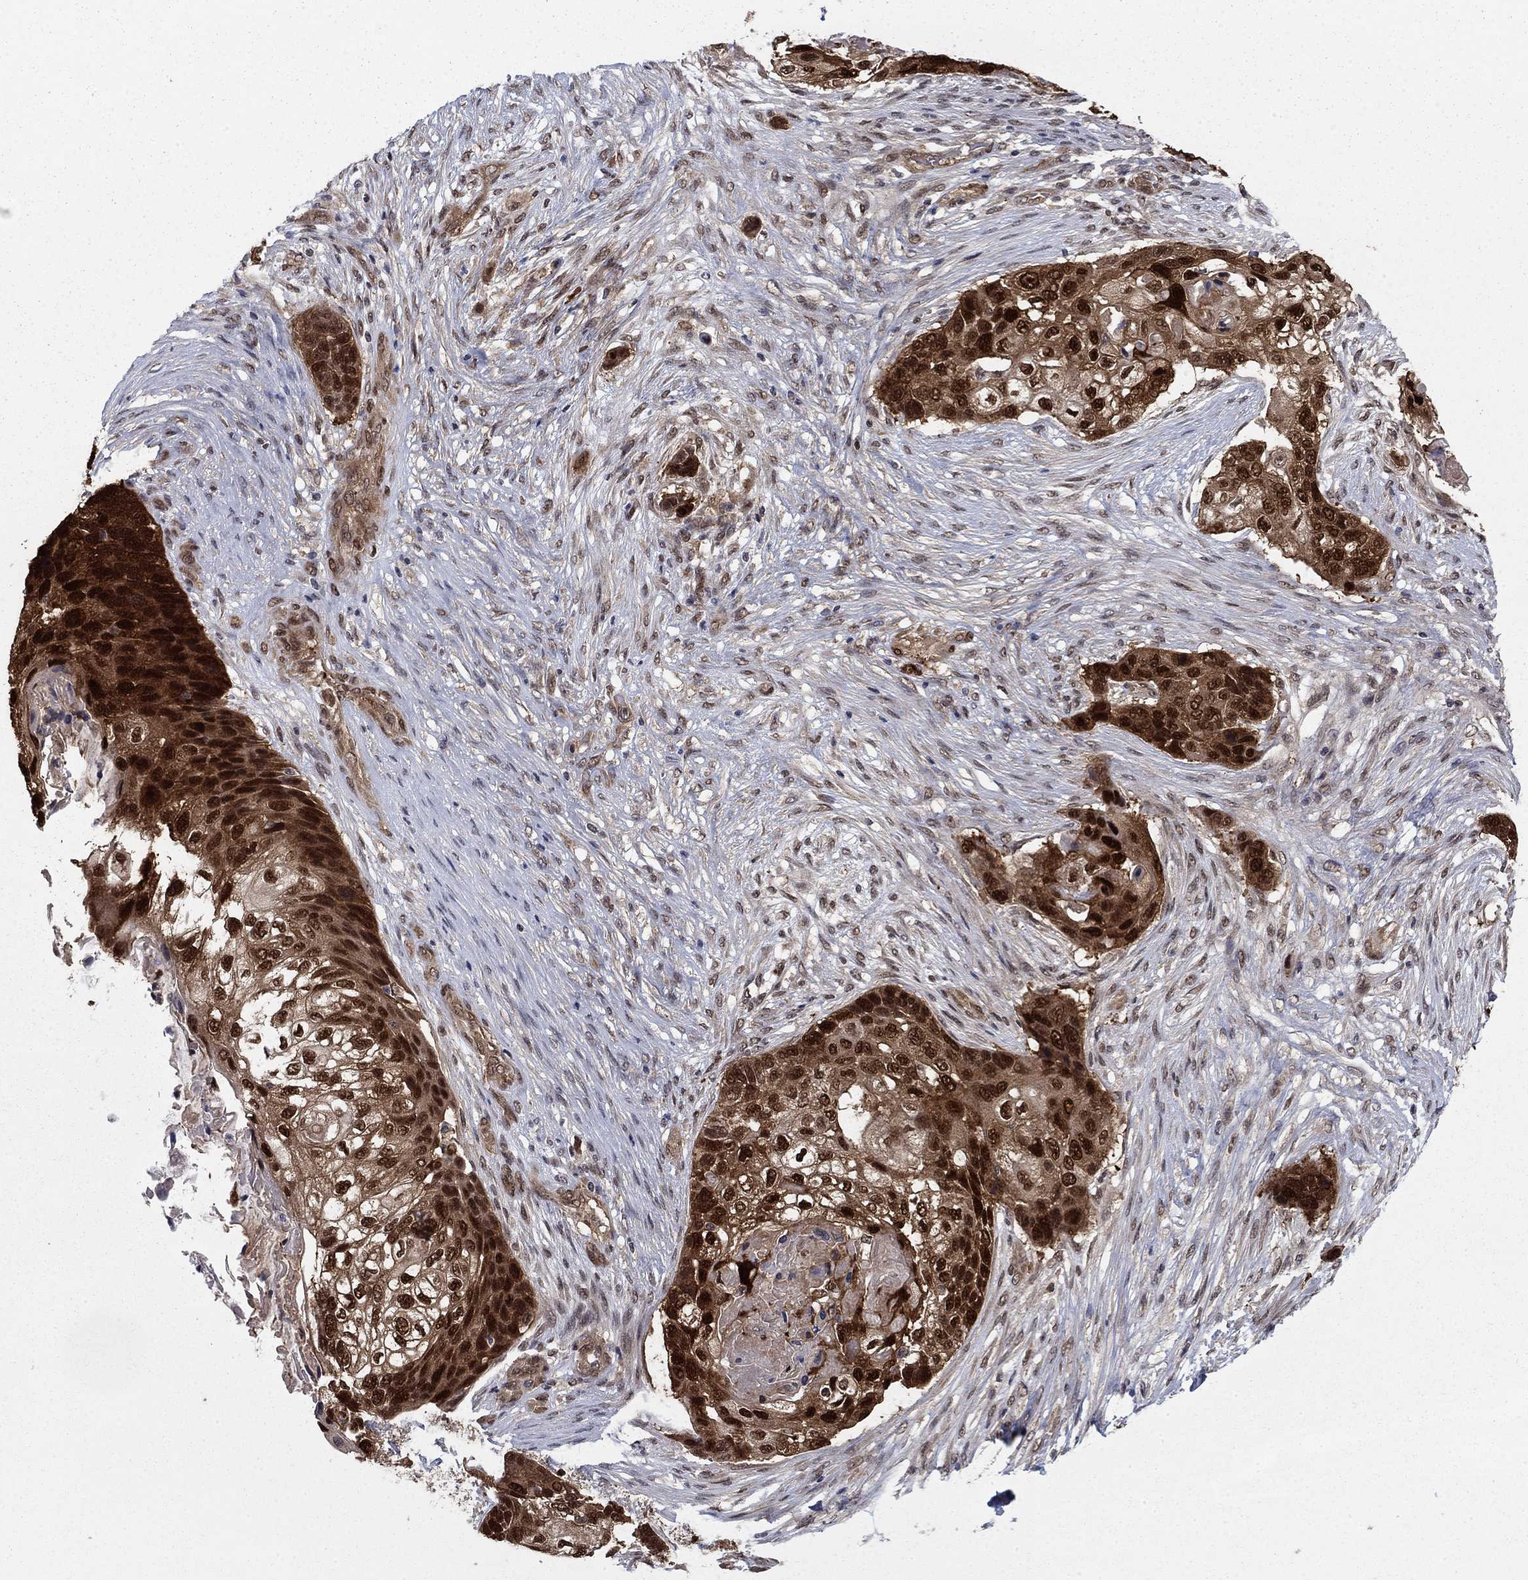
{"staining": {"intensity": "strong", "quantity": ">75%", "location": "cytoplasmic/membranous,nuclear"}, "tissue": "lung cancer", "cell_type": "Tumor cells", "image_type": "cancer", "snomed": [{"axis": "morphology", "description": "Squamous cell carcinoma, NOS"}, {"axis": "topography", "description": "Lung"}], "caption": "Squamous cell carcinoma (lung) stained for a protein reveals strong cytoplasmic/membranous and nuclear positivity in tumor cells. (DAB IHC, brown staining for protein, blue staining for nuclei).", "gene": "FKBP4", "patient": {"sex": "male", "age": 69}}